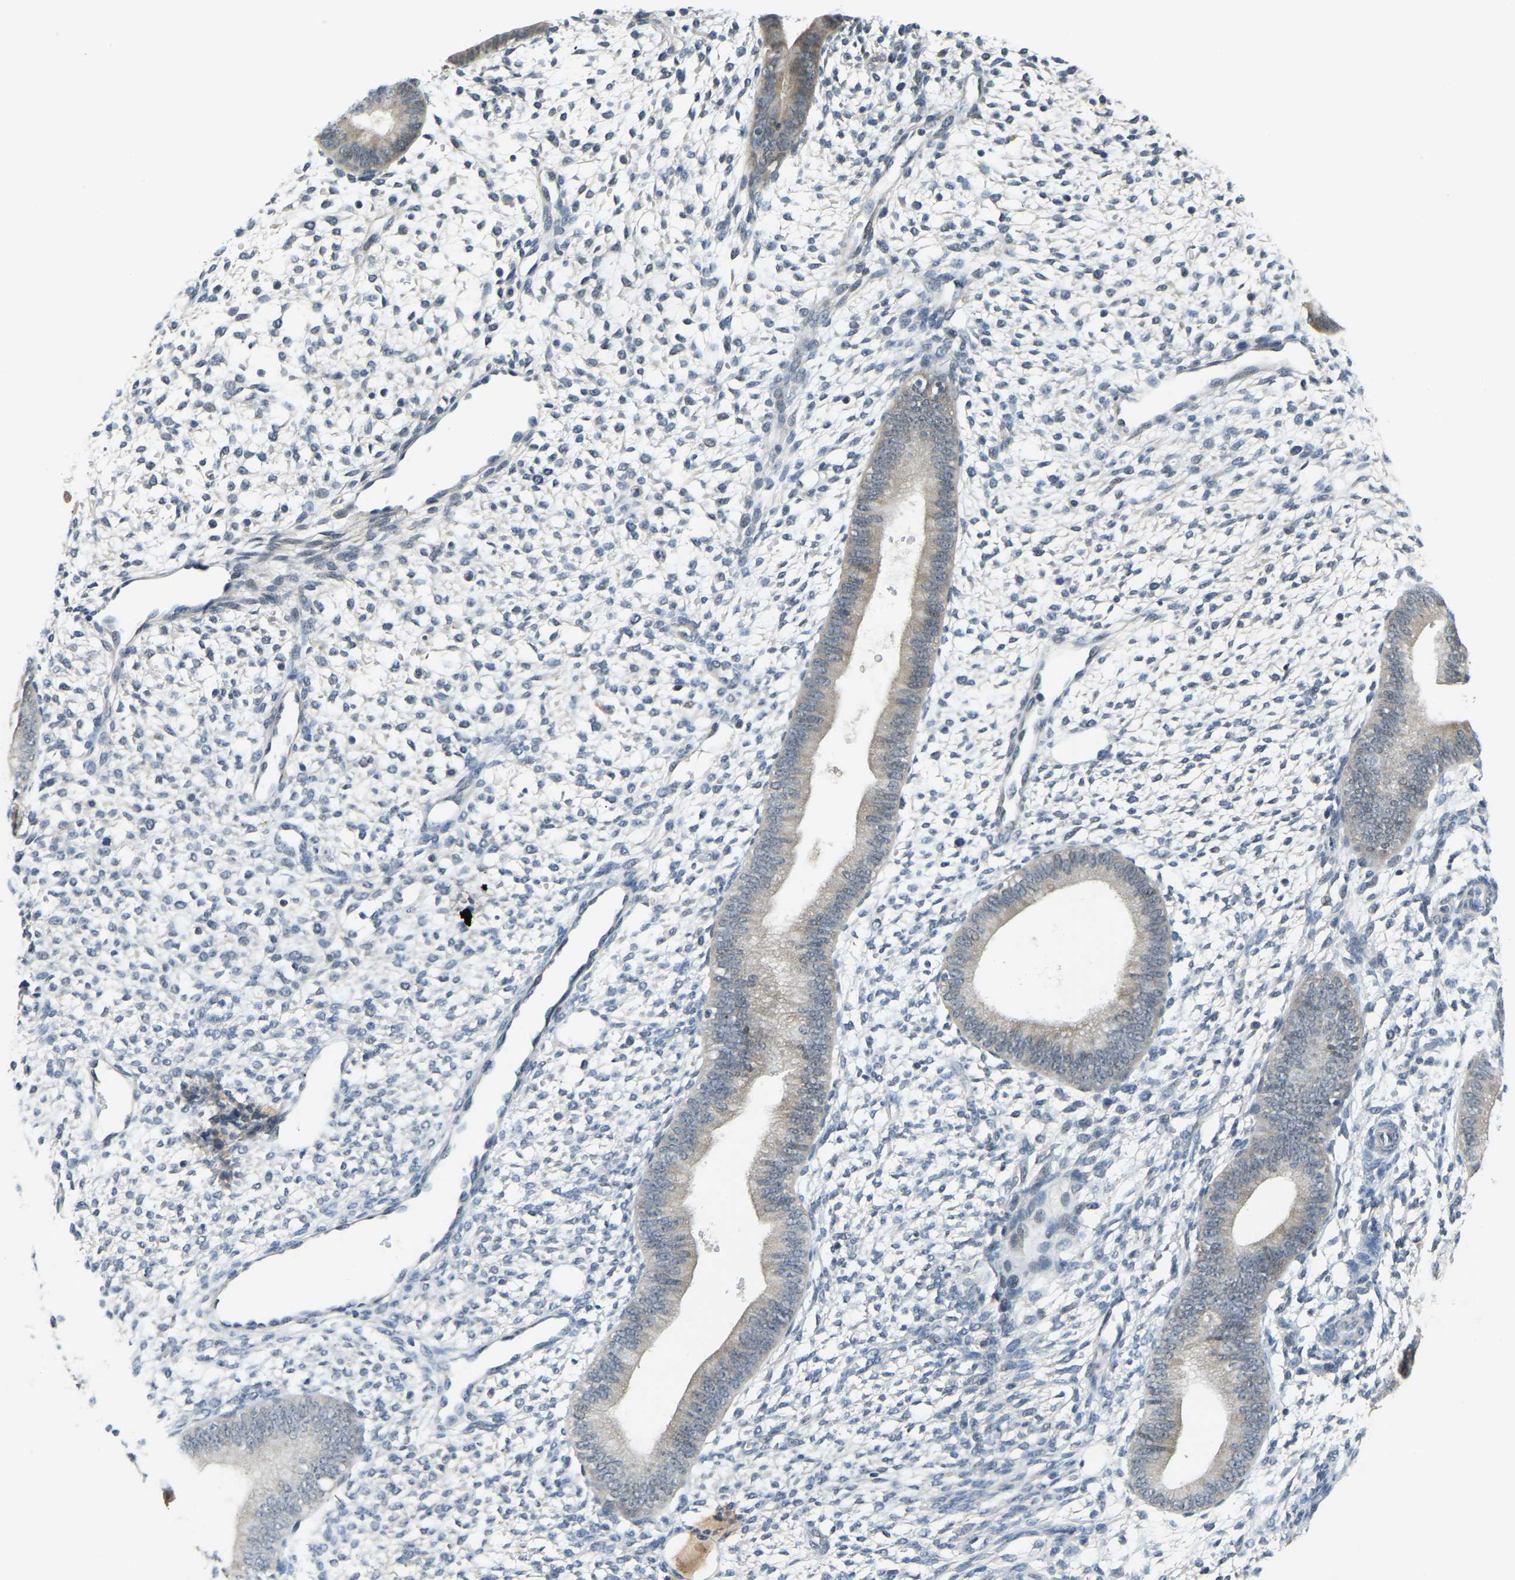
{"staining": {"intensity": "negative", "quantity": "none", "location": "none"}, "tissue": "endometrium", "cell_type": "Cells in endometrial stroma", "image_type": "normal", "snomed": [{"axis": "morphology", "description": "Normal tissue, NOS"}, {"axis": "topography", "description": "Endometrium"}], "caption": "Protein analysis of benign endometrium shows no significant expression in cells in endometrial stroma. The staining is performed using DAB (3,3'-diaminobenzidine) brown chromogen with nuclei counter-stained in using hematoxylin.", "gene": "AHNAK", "patient": {"sex": "female", "age": 46}}